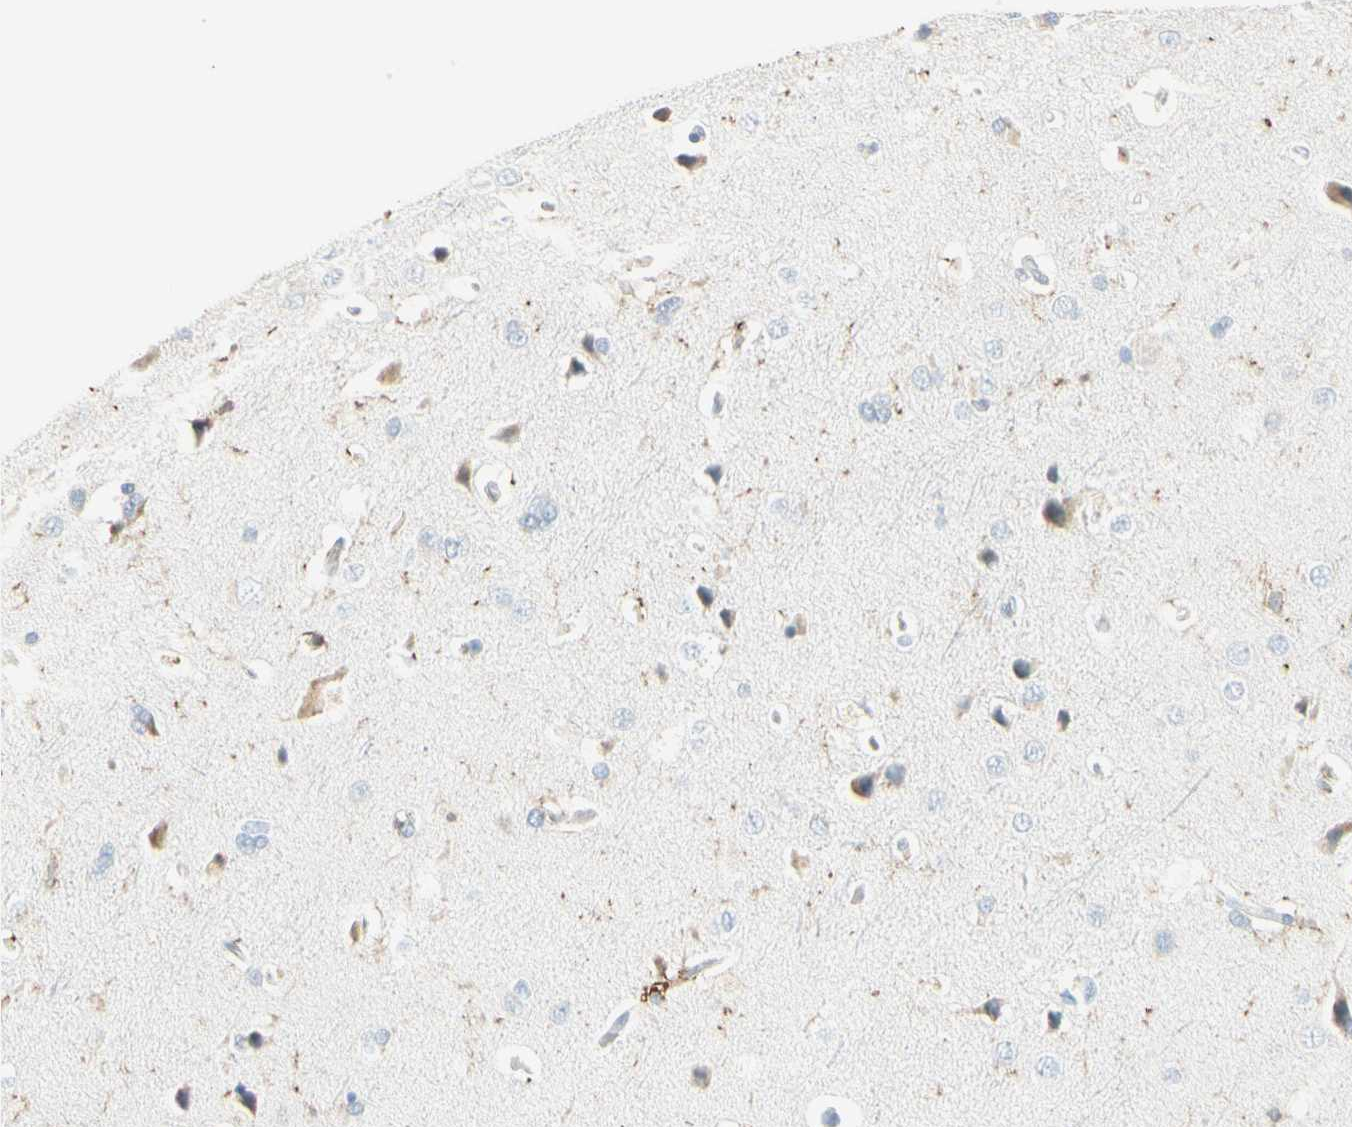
{"staining": {"intensity": "negative", "quantity": "none", "location": "none"}, "tissue": "cerebral cortex", "cell_type": "Endothelial cells", "image_type": "normal", "snomed": [{"axis": "morphology", "description": "Normal tissue, NOS"}, {"axis": "topography", "description": "Cerebral cortex"}], "caption": "This image is of benign cerebral cortex stained with immunohistochemistry (IHC) to label a protein in brown with the nuclei are counter-stained blue. There is no staining in endothelial cells. (Brightfield microscopy of DAB (3,3'-diaminobenzidine) immunohistochemistry (IHC) at high magnification).", "gene": "ITGB2", "patient": {"sex": "male", "age": 62}}